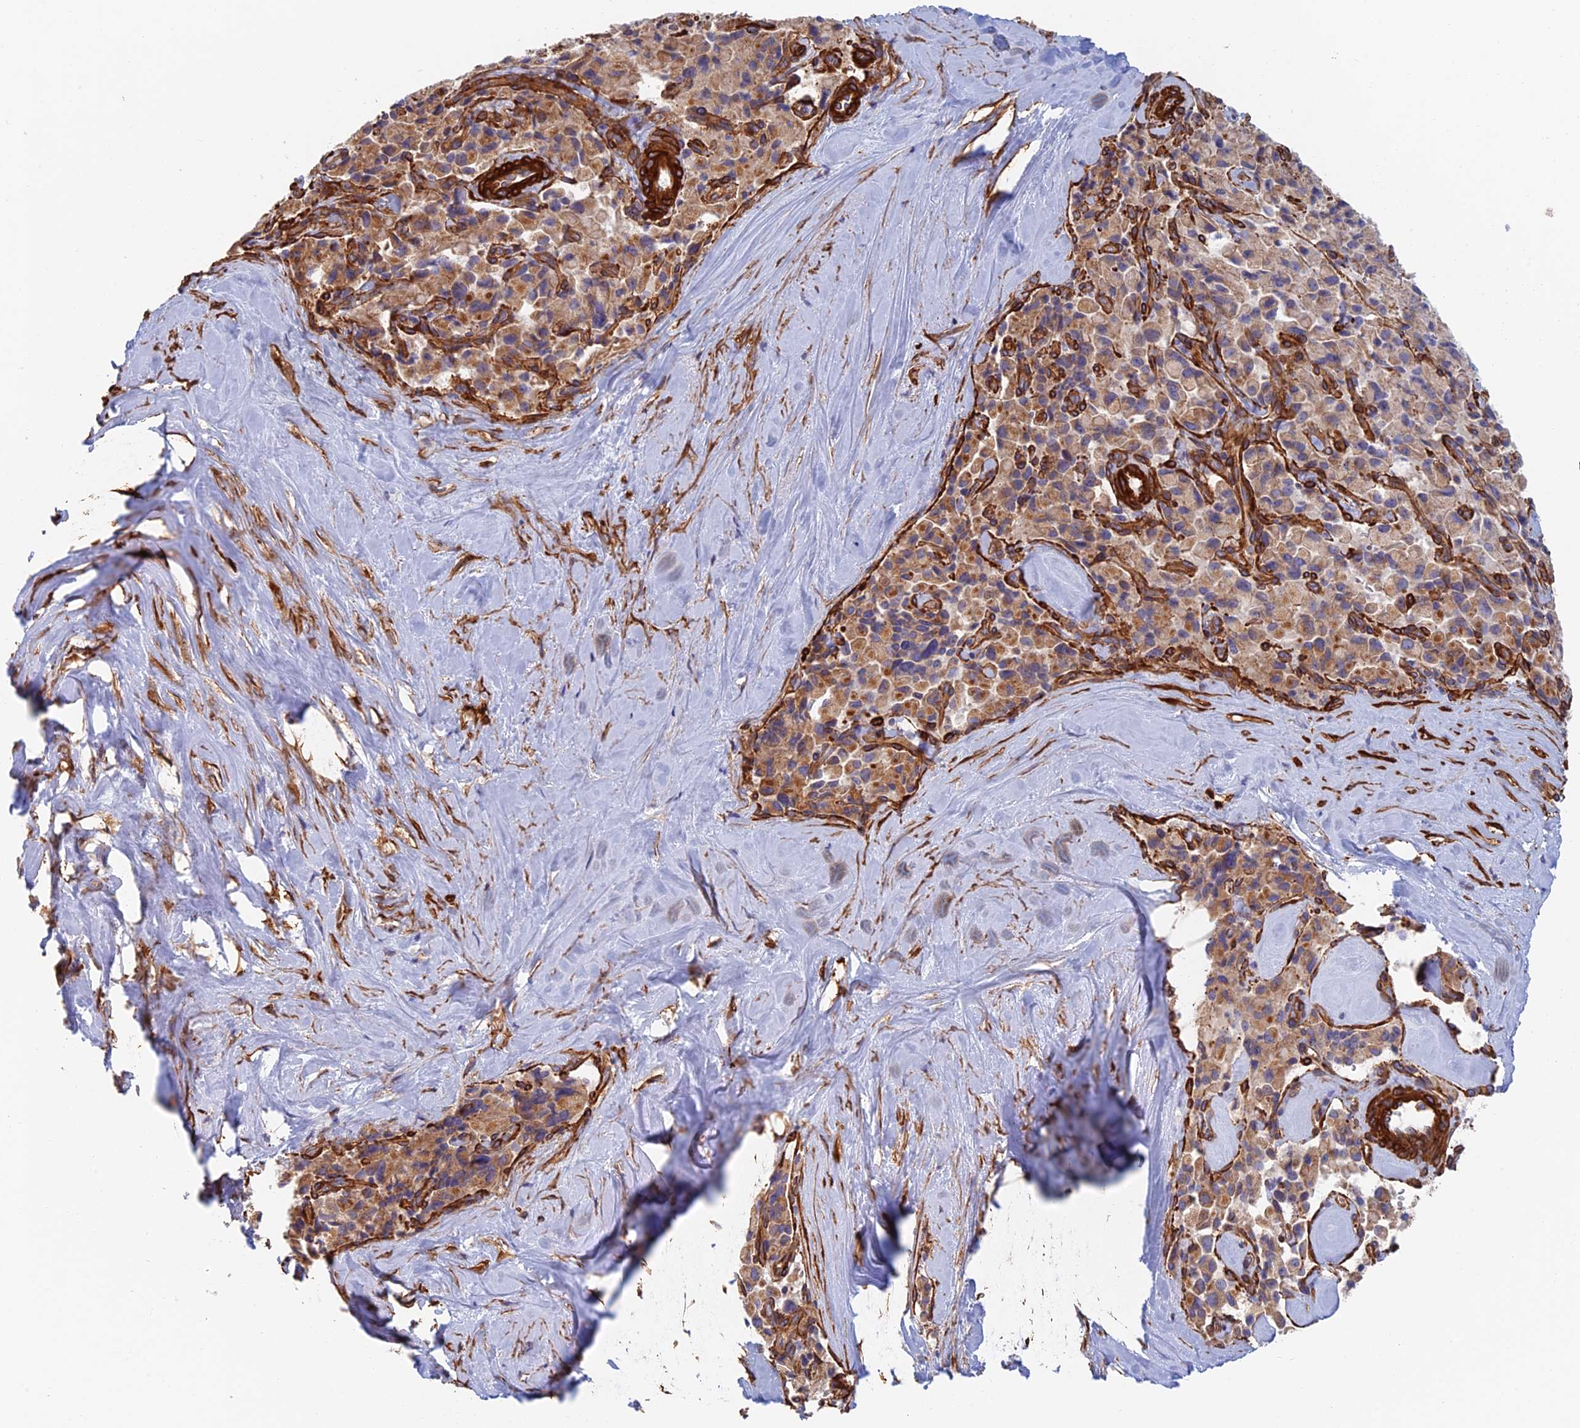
{"staining": {"intensity": "moderate", "quantity": ">75%", "location": "cytoplasmic/membranous"}, "tissue": "pancreatic cancer", "cell_type": "Tumor cells", "image_type": "cancer", "snomed": [{"axis": "morphology", "description": "Adenocarcinoma, NOS"}, {"axis": "topography", "description": "Pancreas"}], "caption": "Immunohistochemical staining of adenocarcinoma (pancreatic) exhibits medium levels of moderate cytoplasmic/membranous positivity in about >75% of tumor cells. (DAB IHC with brightfield microscopy, high magnification).", "gene": "PAK4", "patient": {"sex": "male", "age": 65}}